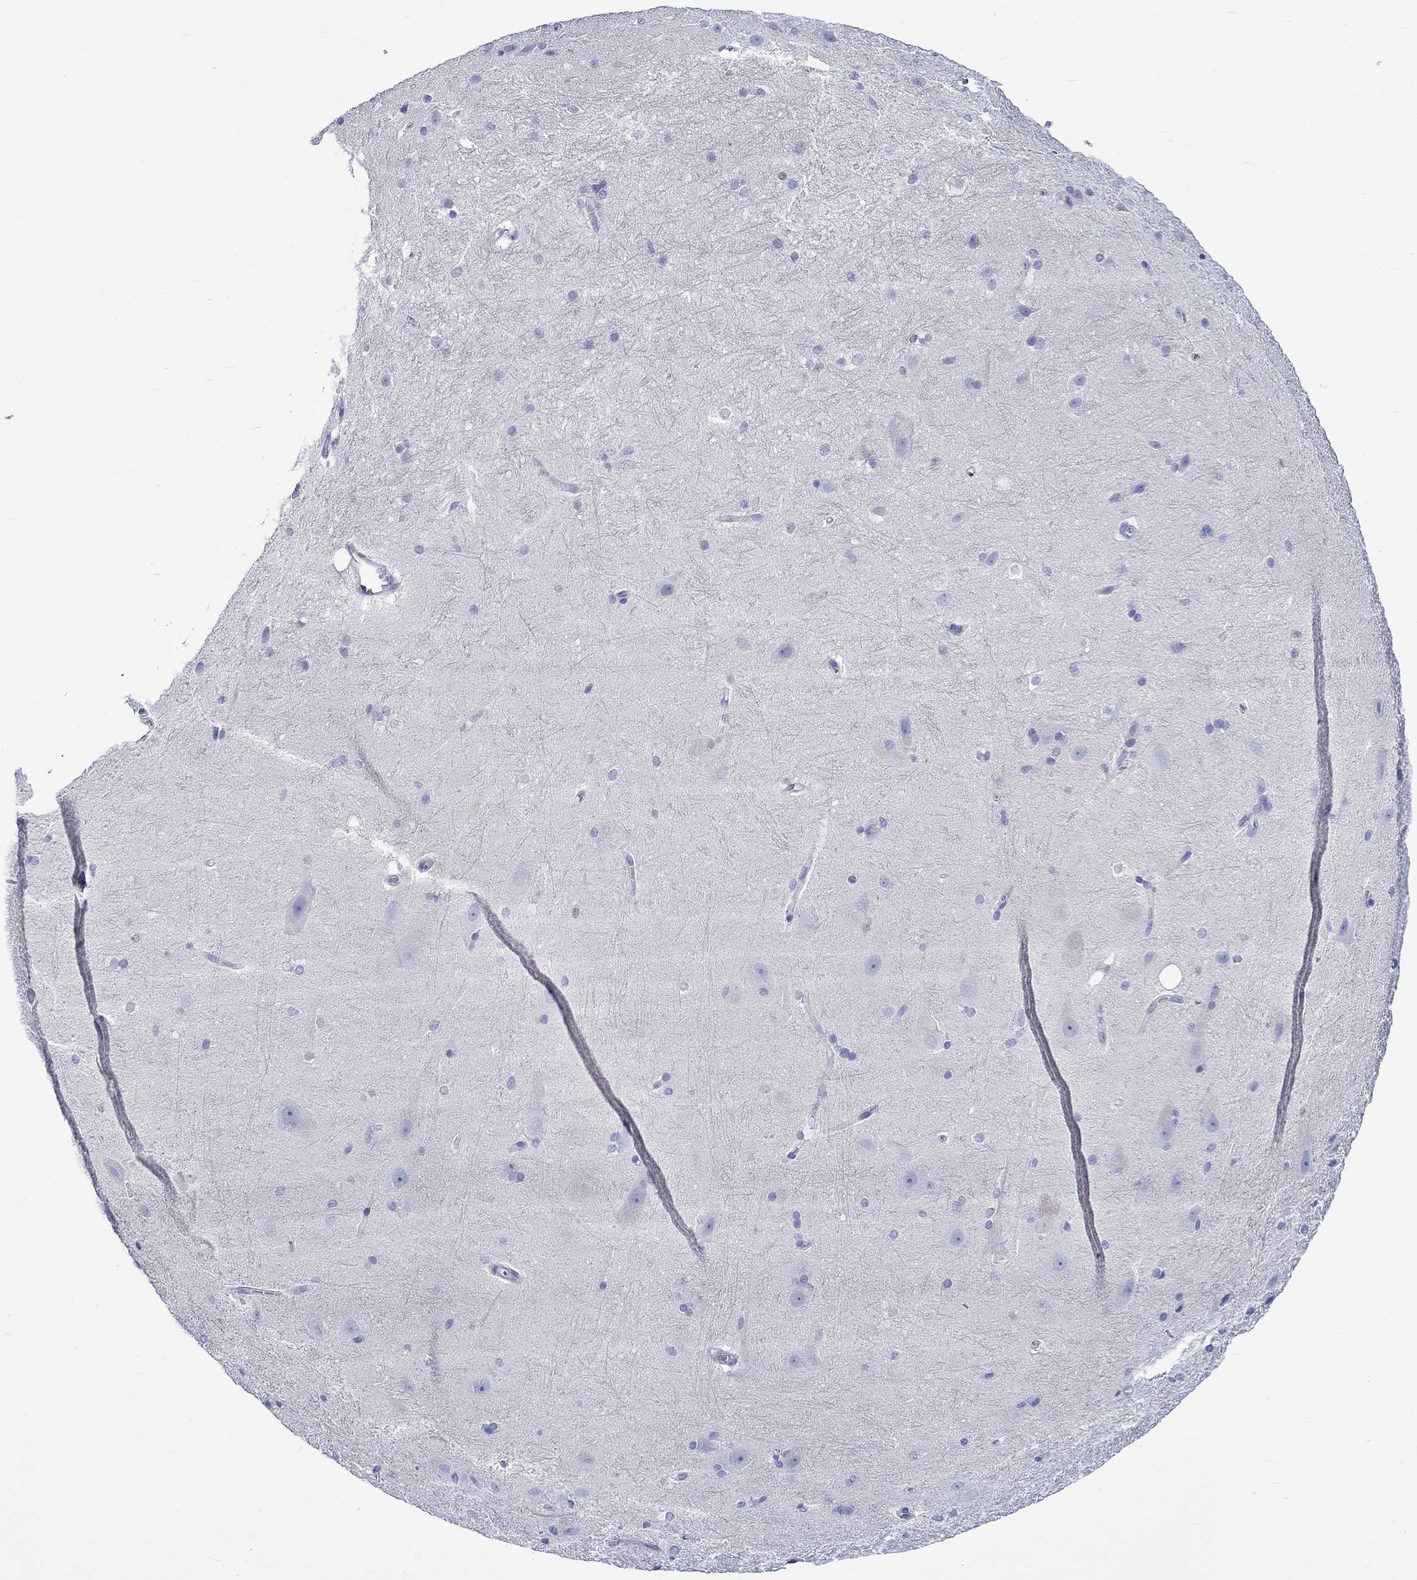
{"staining": {"intensity": "negative", "quantity": "none", "location": "none"}, "tissue": "hippocampus", "cell_type": "Glial cells", "image_type": "normal", "snomed": [{"axis": "morphology", "description": "Normal tissue, NOS"}, {"axis": "topography", "description": "Cerebral cortex"}, {"axis": "topography", "description": "Hippocampus"}], "caption": "Immunohistochemistry (IHC) photomicrograph of unremarkable hippocampus stained for a protein (brown), which displays no positivity in glial cells.", "gene": "NRIP3", "patient": {"sex": "female", "age": 19}}